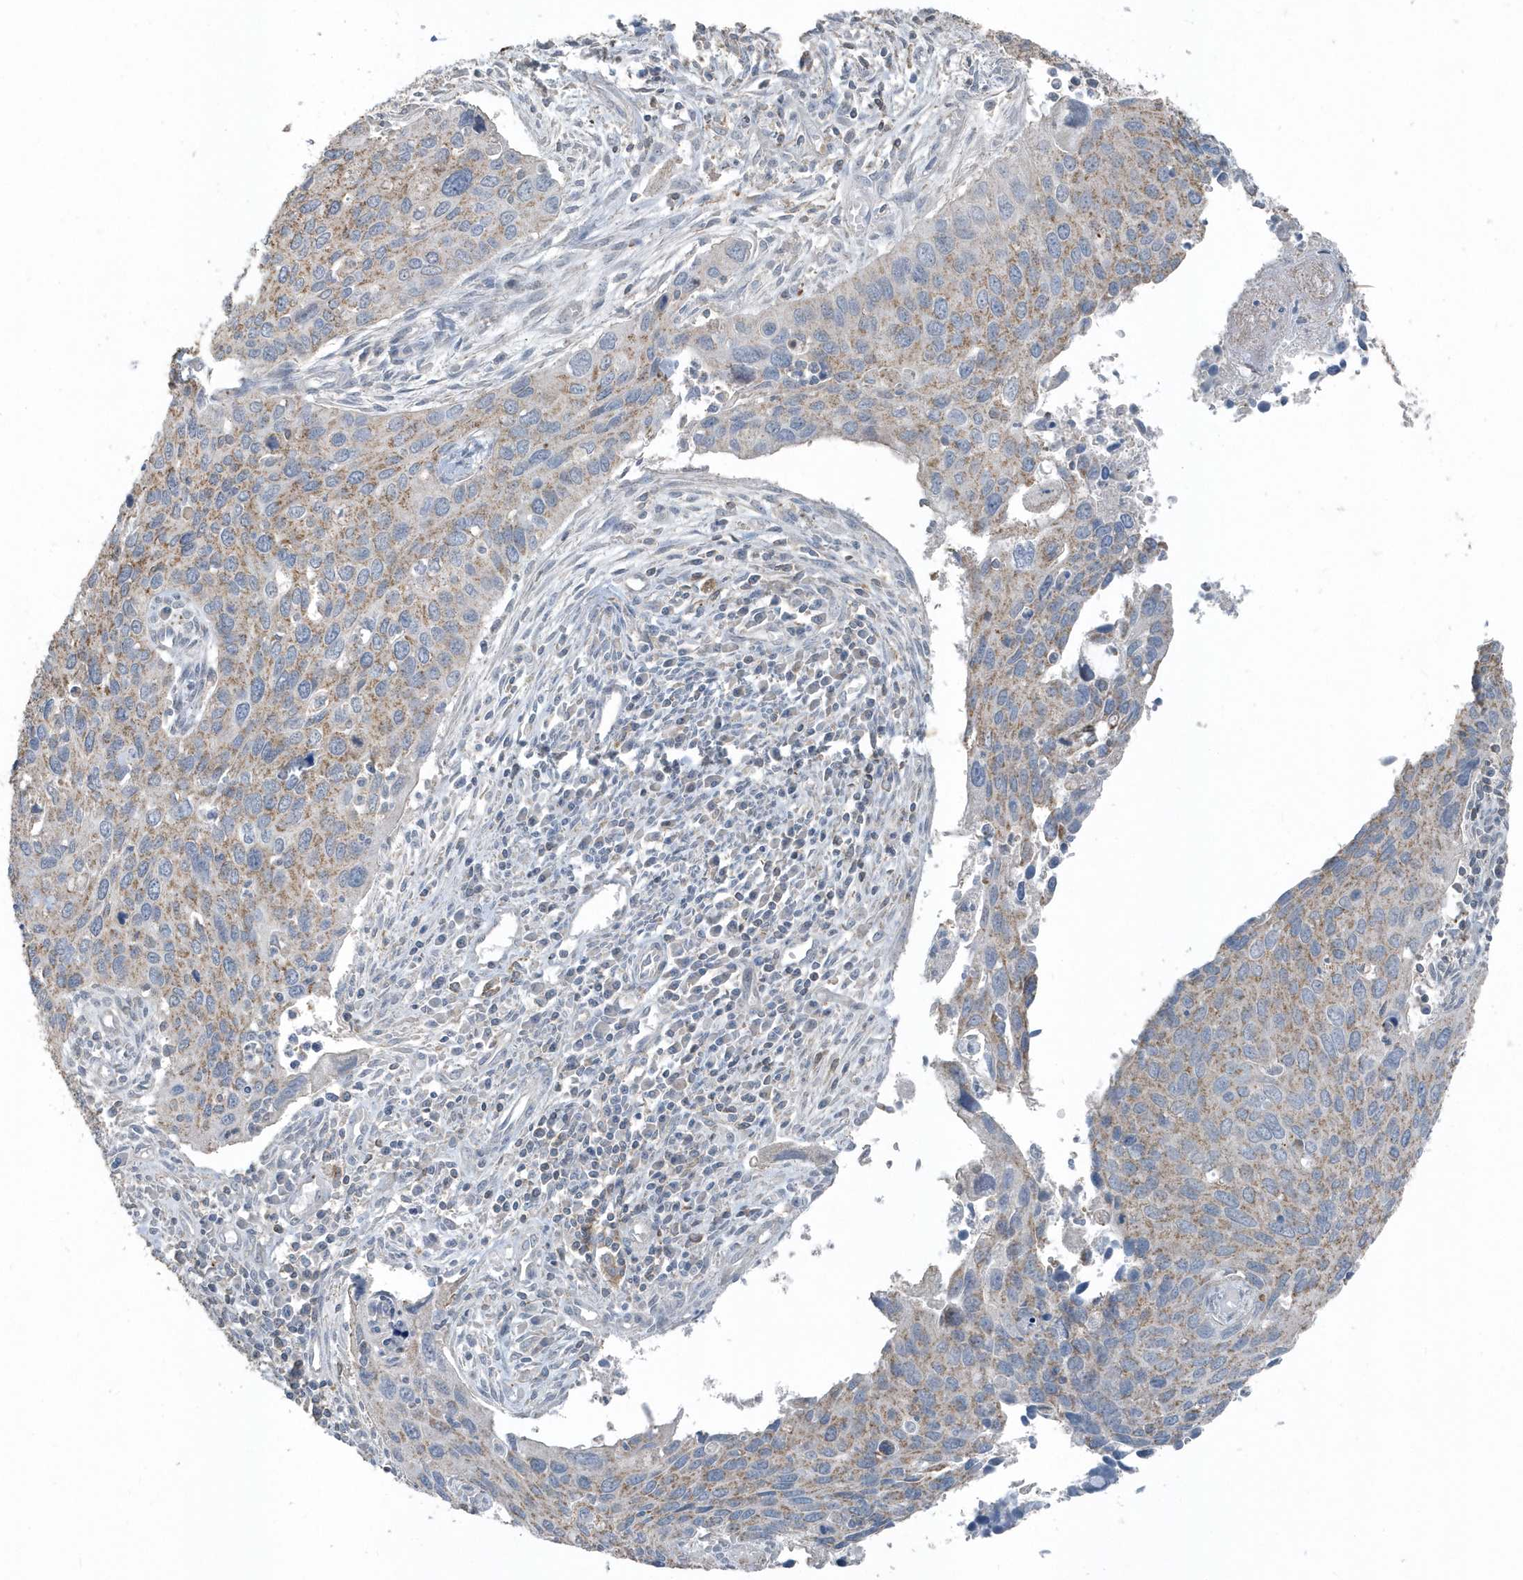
{"staining": {"intensity": "weak", "quantity": "25%-75%", "location": "cytoplasmic/membranous"}, "tissue": "cervical cancer", "cell_type": "Tumor cells", "image_type": "cancer", "snomed": [{"axis": "morphology", "description": "Squamous cell carcinoma, NOS"}, {"axis": "topography", "description": "Cervix"}], "caption": "Brown immunohistochemical staining in human cervical squamous cell carcinoma shows weak cytoplasmic/membranous staining in about 25%-75% of tumor cells.", "gene": "ACTC1", "patient": {"sex": "female", "age": 55}}